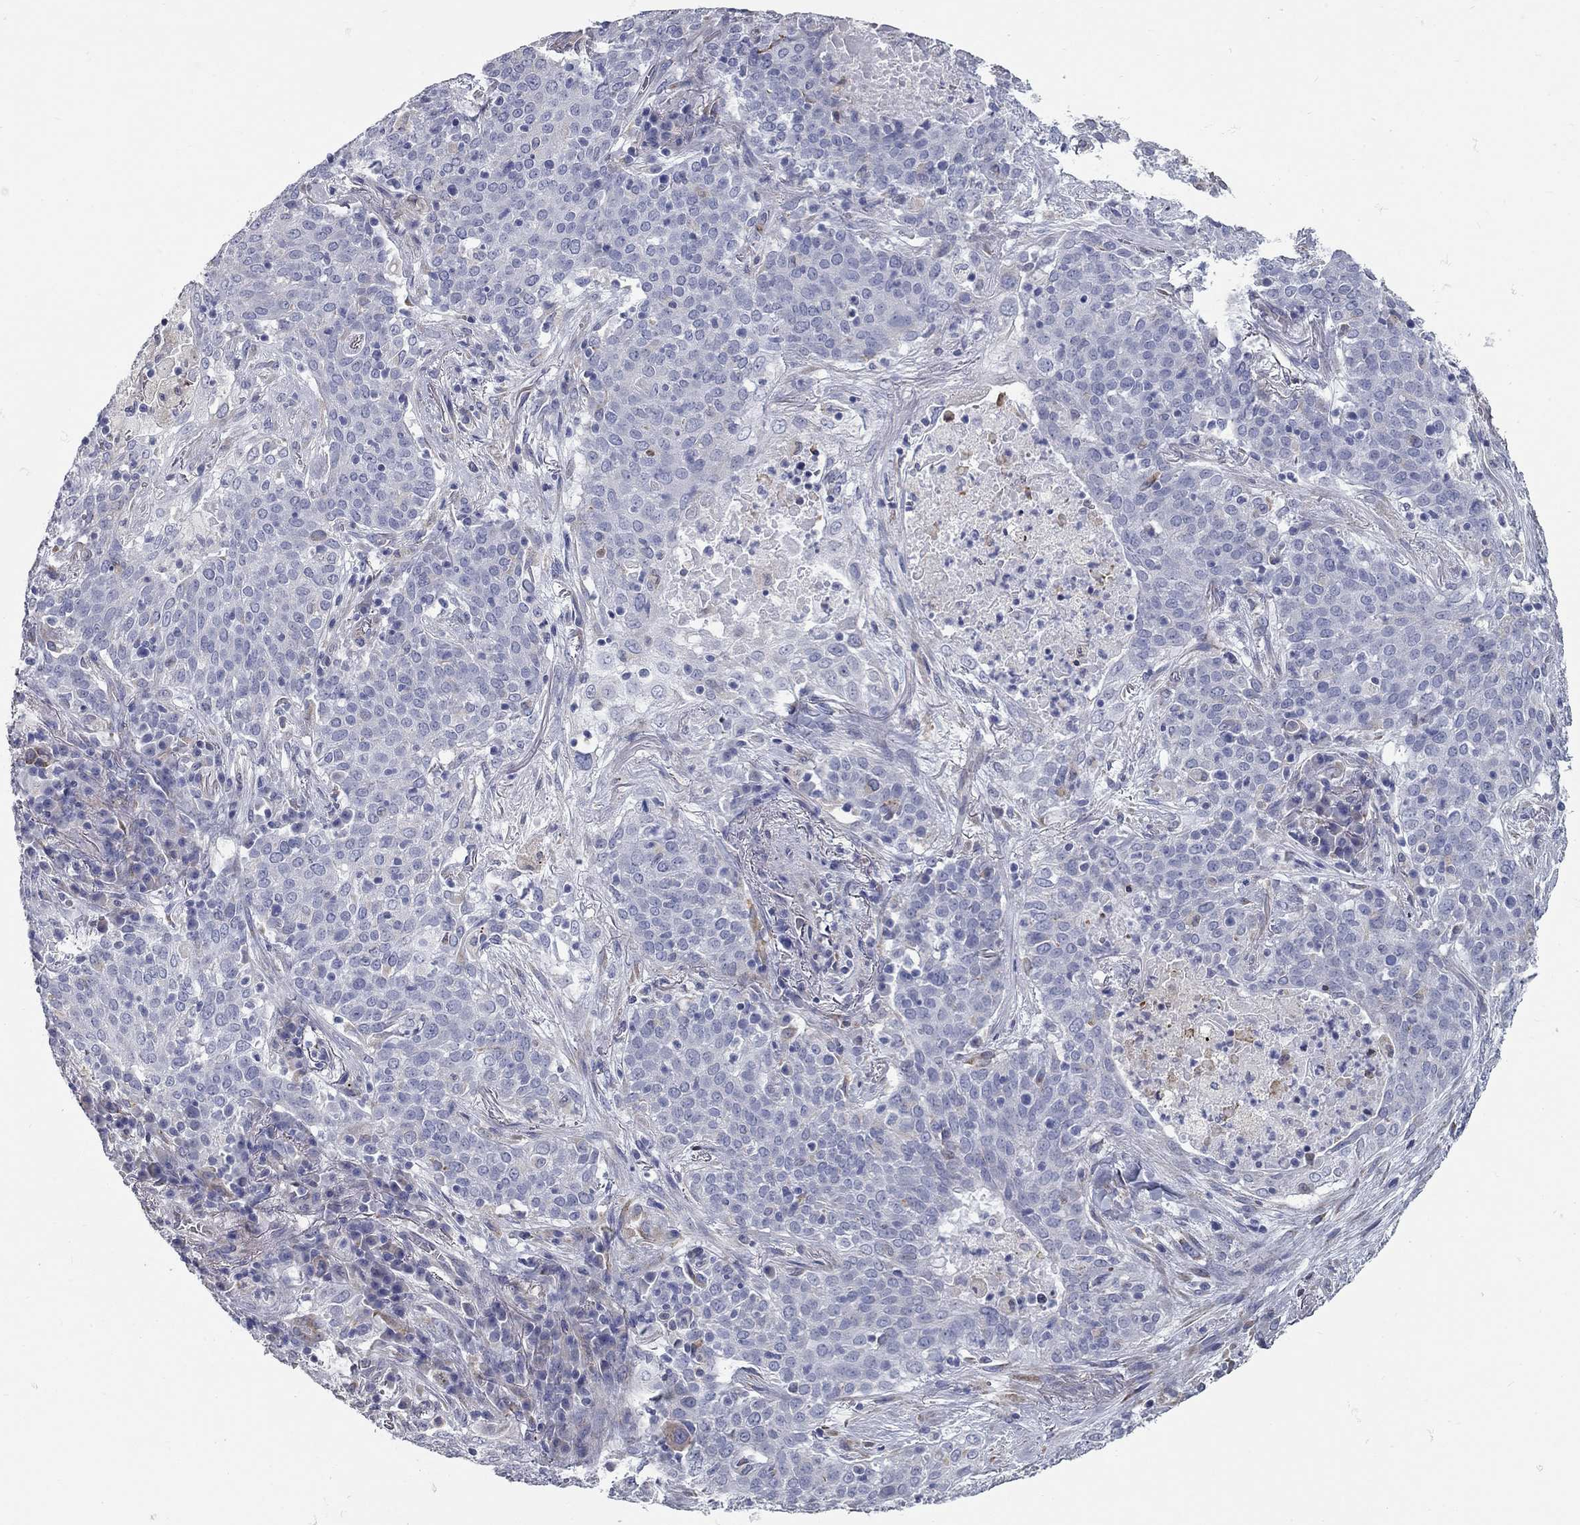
{"staining": {"intensity": "negative", "quantity": "none", "location": "none"}, "tissue": "lung cancer", "cell_type": "Tumor cells", "image_type": "cancer", "snomed": [{"axis": "morphology", "description": "Squamous cell carcinoma, NOS"}, {"axis": "topography", "description": "Lung"}], "caption": "This is an IHC micrograph of squamous cell carcinoma (lung). There is no positivity in tumor cells.", "gene": "XAGE2", "patient": {"sex": "male", "age": 82}}